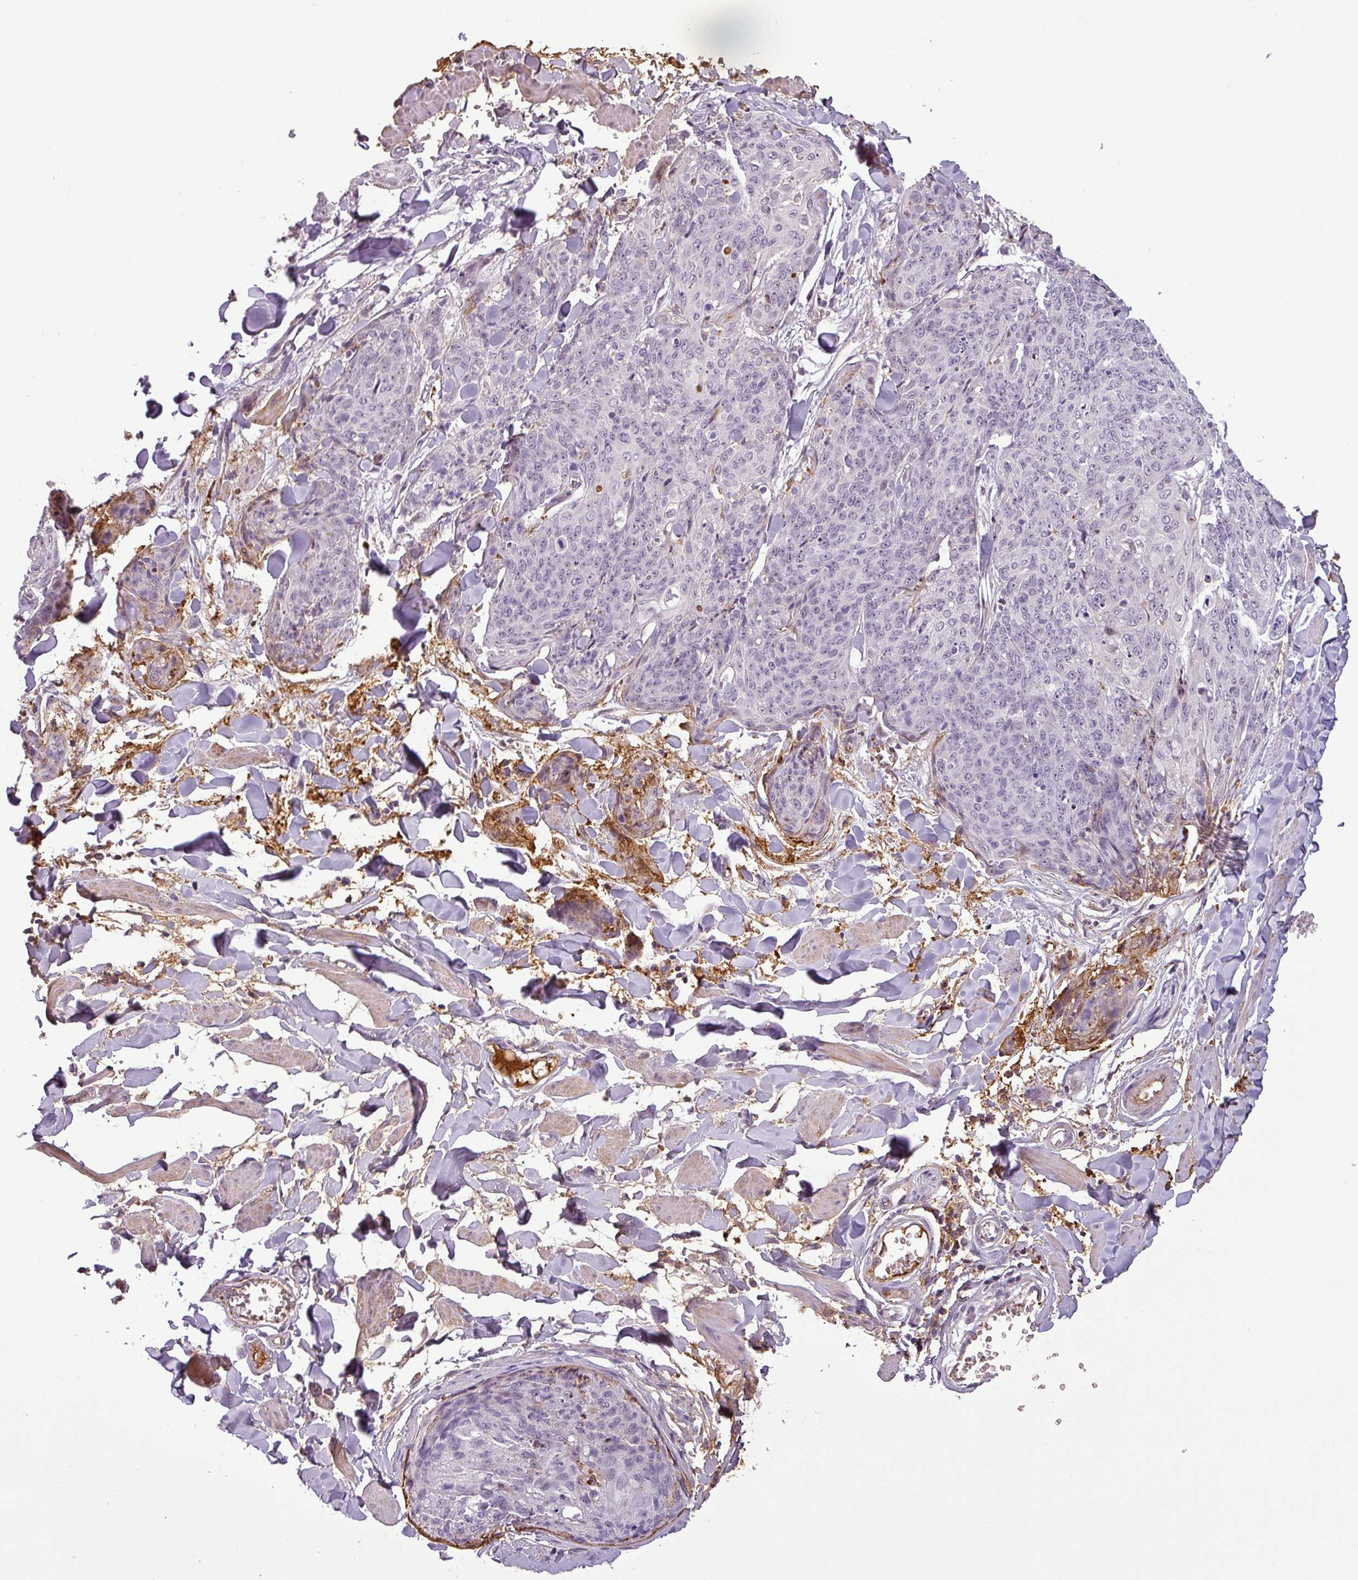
{"staining": {"intensity": "negative", "quantity": "none", "location": "none"}, "tissue": "skin cancer", "cell_type": "Tumor cells", "image_type": "cancer", "snomed": [{"axis": "morphology", "description": "Squamous cell carcinoma, NOS"}, {"axis": "topography", "description": "Skin"}, {"axis": "topography", "description": "Vulva"}], "caption": "The immunohistochemistry image has no significant staining in tumor cells of squamous cell carcinoma (skin) tissue. Brightfield microscopy of IHC stained with DAB (brown) and hematoxylin (blue), captured at high magnification.", "gene": "APOC1", "patient": {"sex": "female", "age": 85}}